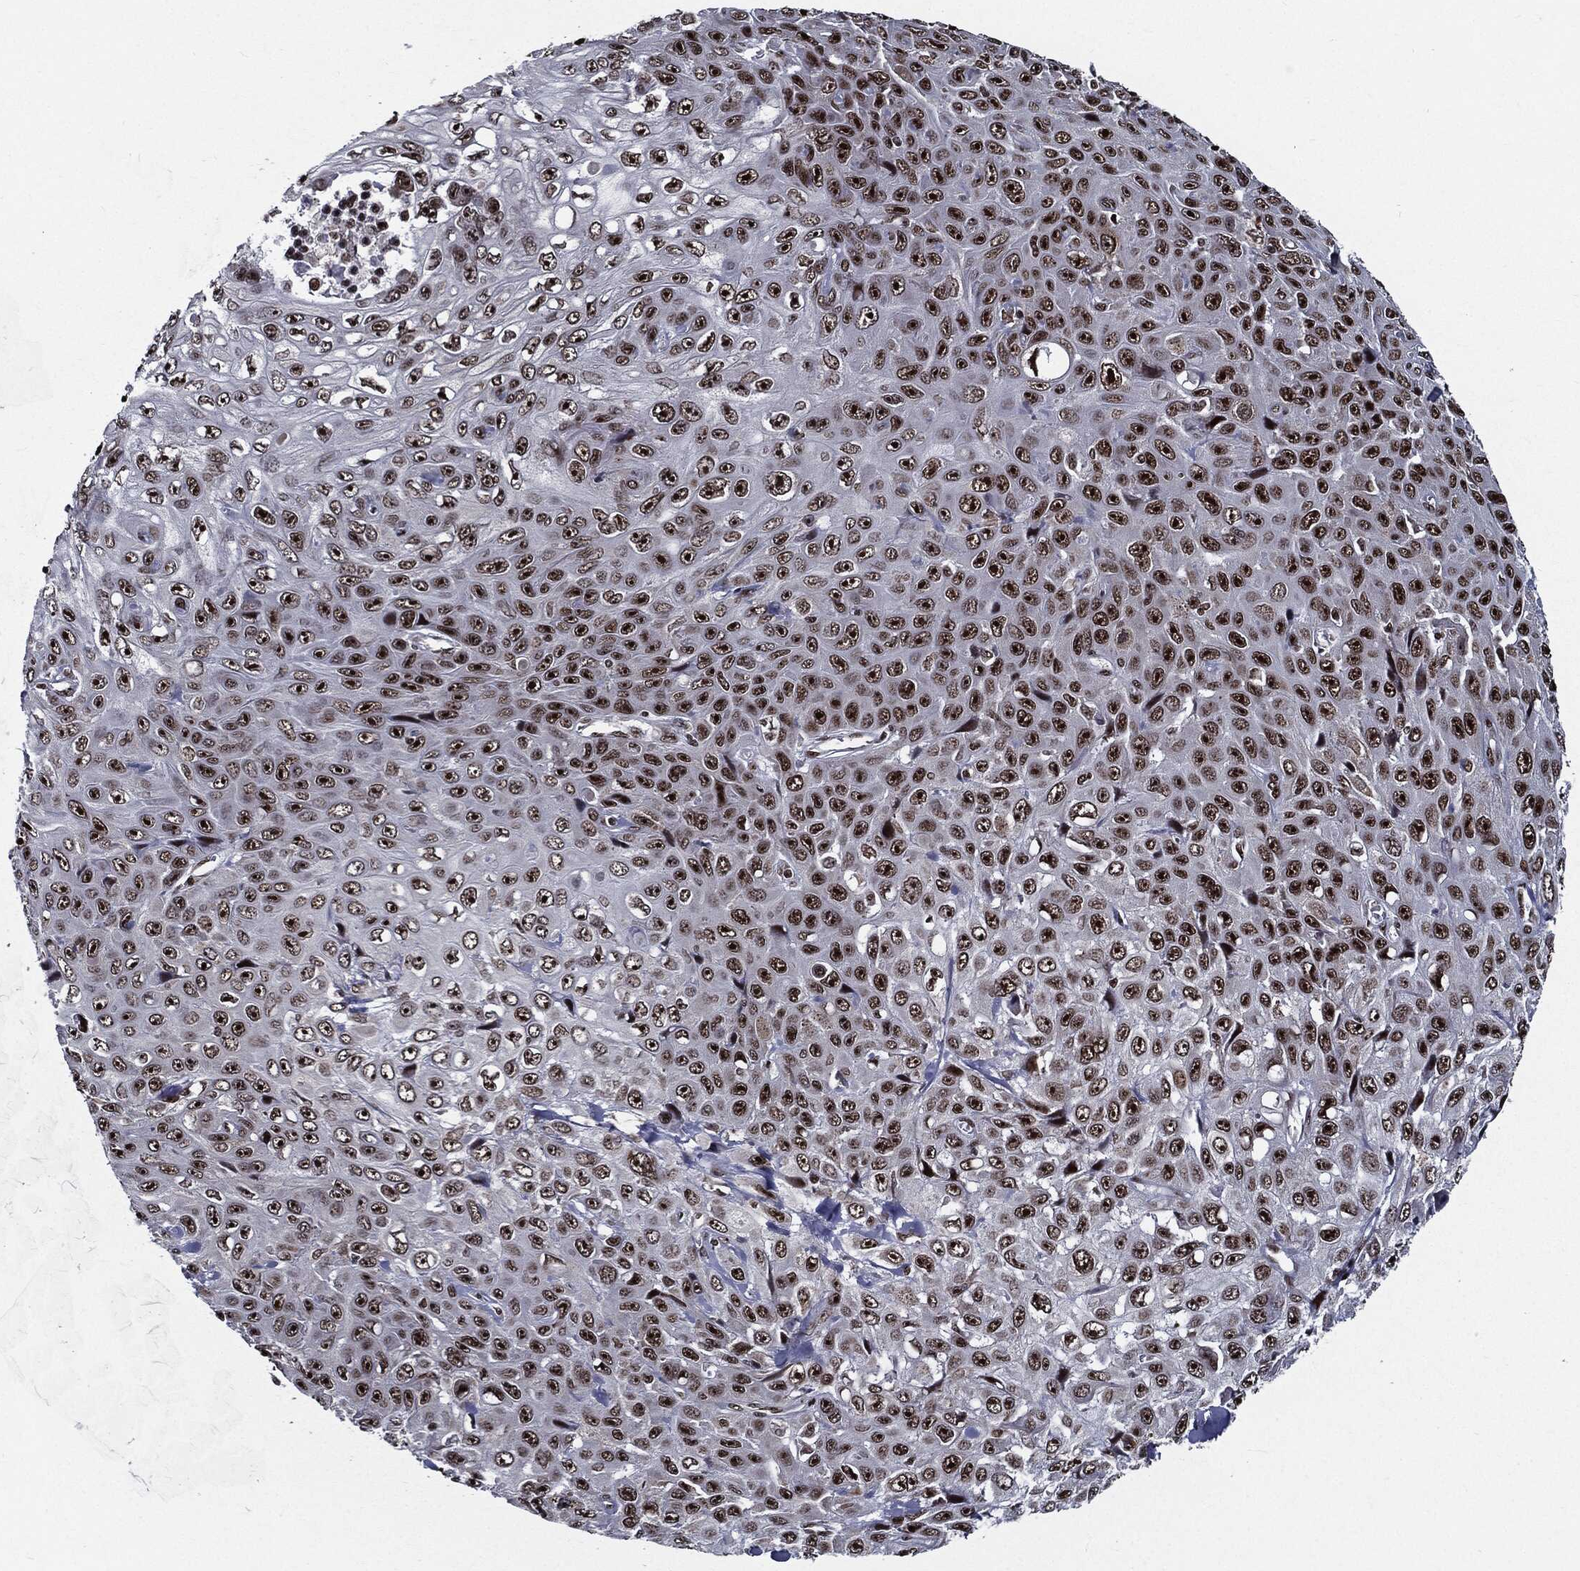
{"staining": {"intensity": "strong", "quantity": ">75%", "location": "nuclear"}, "tissue": "skin cancer", "cell_type": "Tumor cells", "image_type": "cancer", "snomed": [{"axis": "morphology", "description": "Squamous cell carcinoma, NOS"}, {"axis": "topography", "description": "Skin"}], "caption": "About >75% of tumor cells in human squamous cell carcinoma (skin) show strong nuclear protein staining as visualized by brown immunohistochemical staining.", "gene": "ZFP91", "patient": {"sex": "male", "age": 82}}